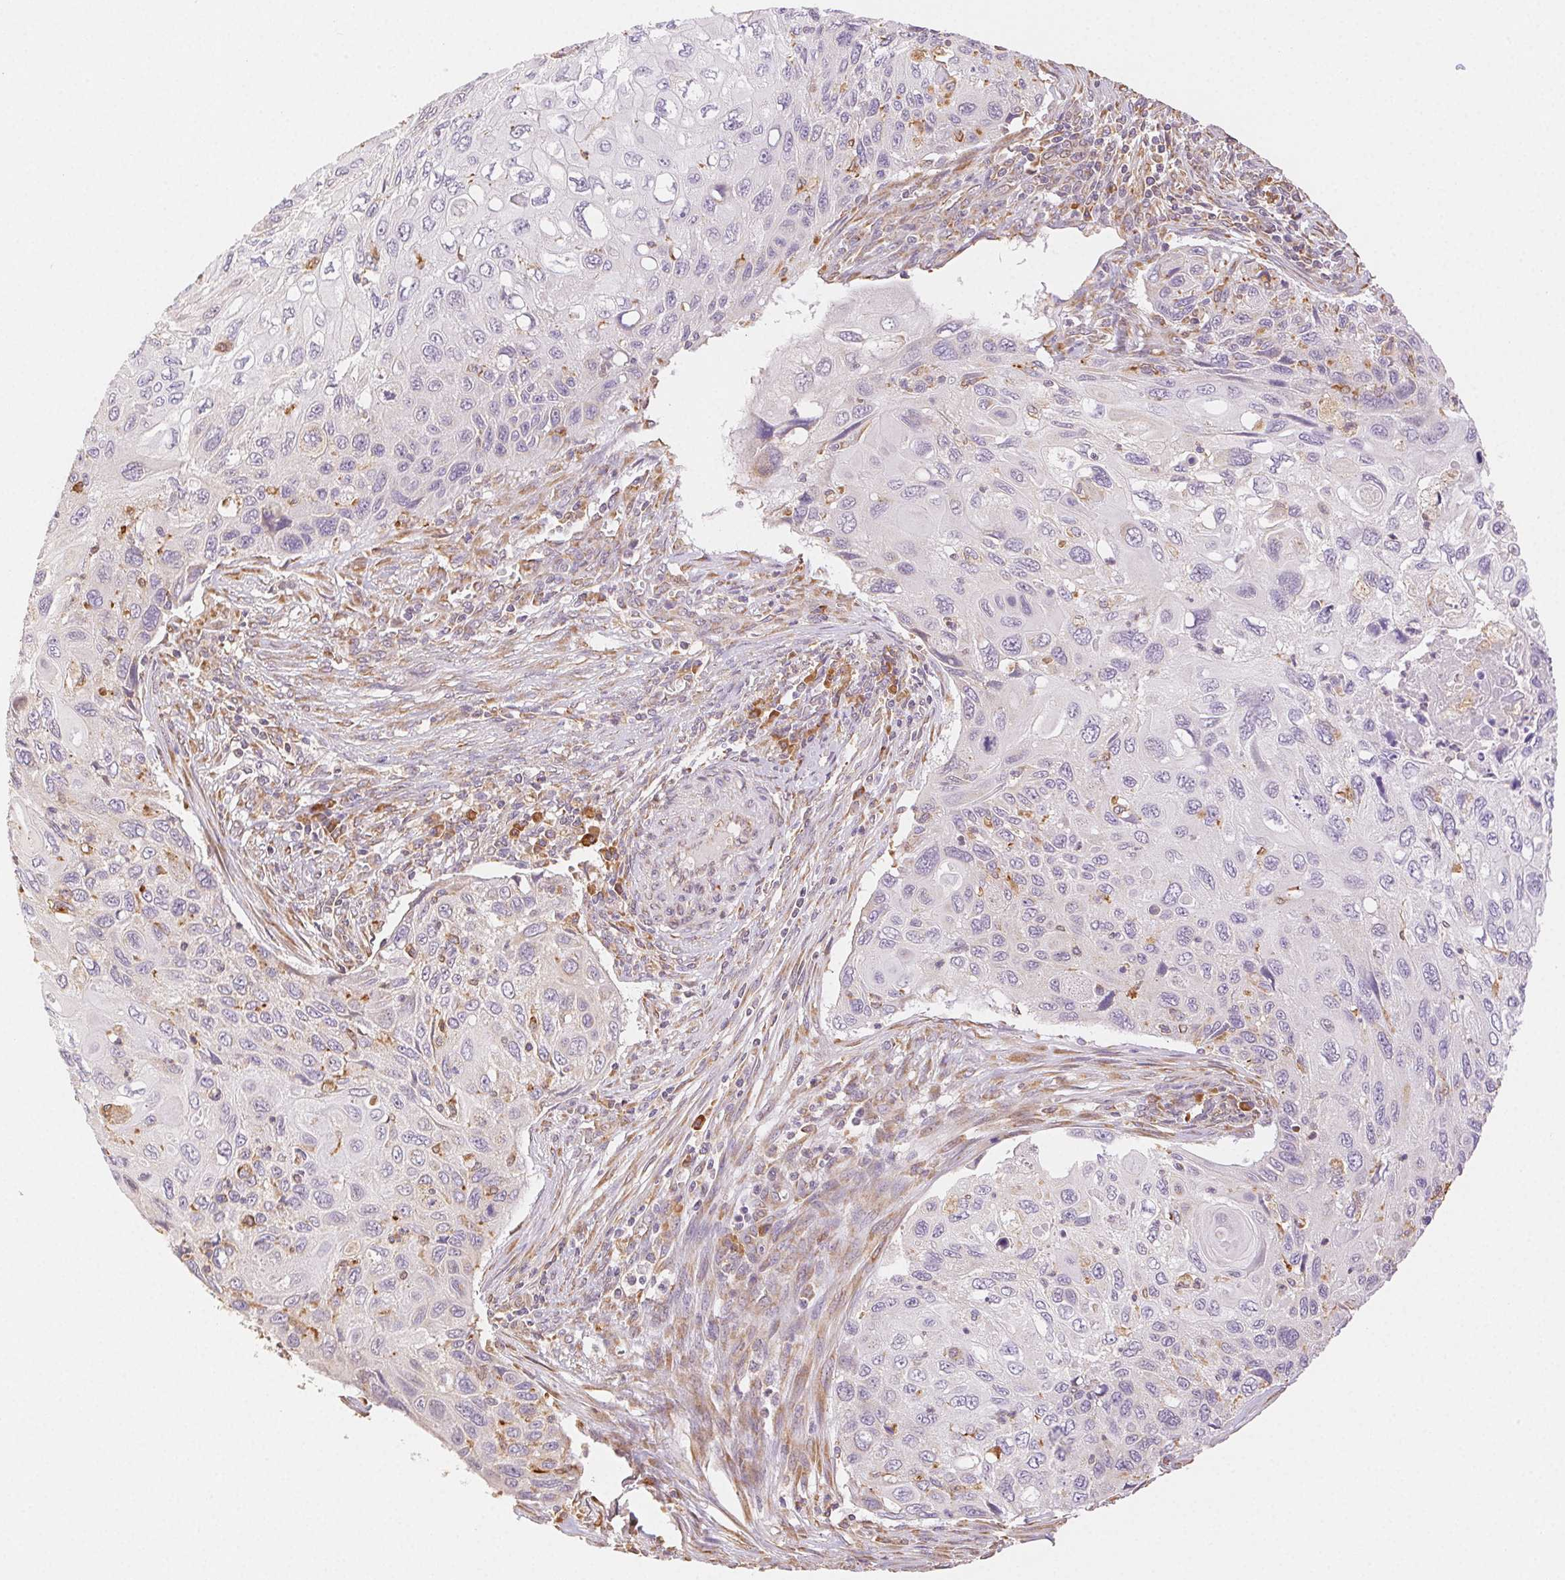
{"staining": {"intensity": "negative", "quantity": "none", "location": "none"}, "tissue": "cervical cancer", "cell_type": "Tumor cells", "image_type": "cancer", "snomed": [{"axis": "morphology", "description": "Squamous cell carcinoma, NOS"}, {"axis": "topography", "description": "Cervix"}], "caption": "IHC micrograph of human cervical cancer (squamous cell carcinoma) stained for a protein (brown), which shows no expression in tumor cells.", "gene": "ENTREP1", "patient": {"sex": "female", "age": 70}}